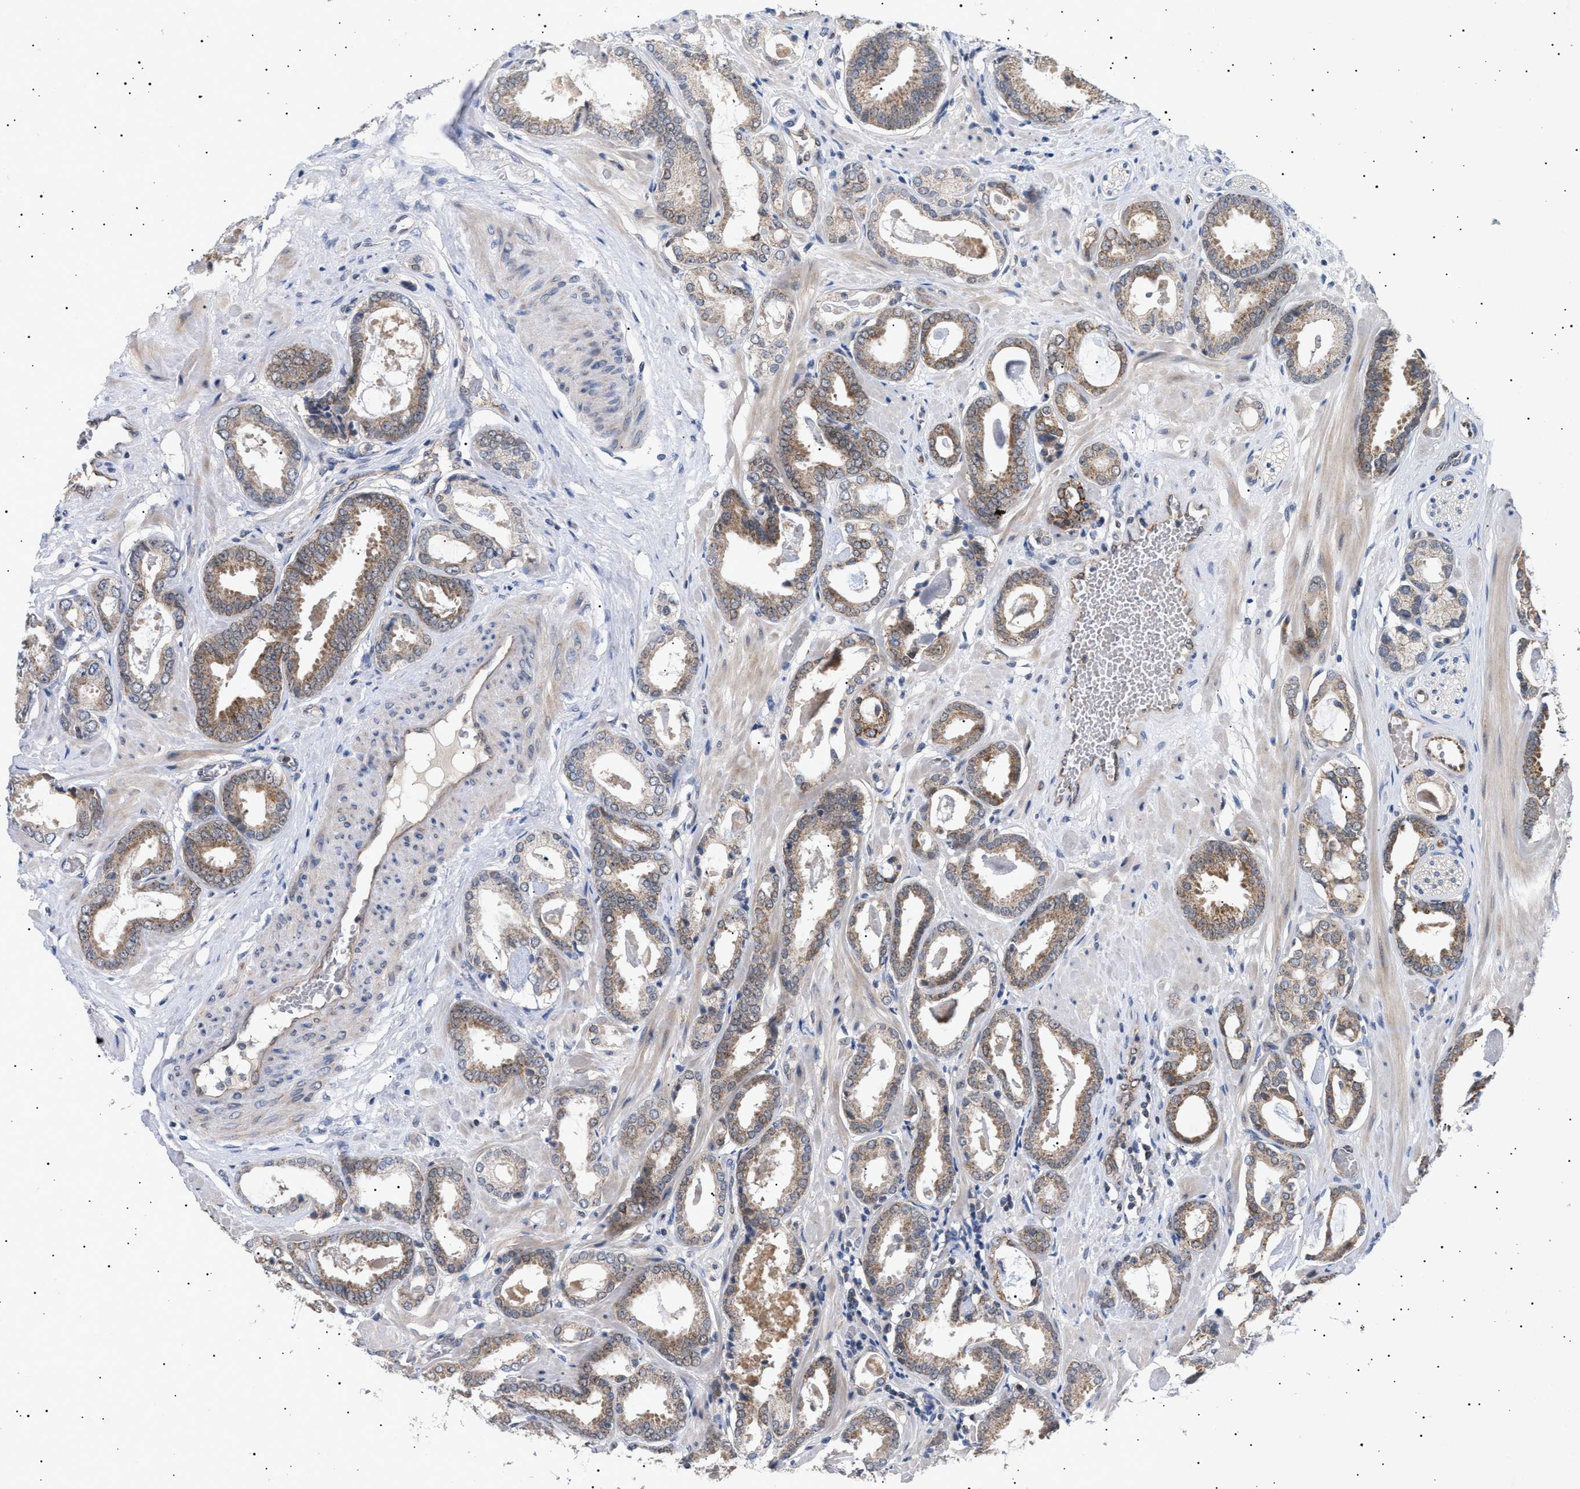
{"staining": {"intensity": "weak", "quantity": "25%-75%", "location": "cytoplasmic/membranous"}, "tissue": "prostate cancer", "cell_type": "Tumor cells", "image_type": "cancer", "snomed": [{"axis": "morphology", "description": "Adenocarcinoma, Low grade"}, {"axis": "topography", "description": "Prostate"}], "caption": "Prostate low-grade adenocarcinoma tissue displays weak cytoplasmic/membranous staining in about 25%-75% of tumor cells Immunohistochemistry (ihc) stains the protein of interest in brown and the nuclei are stained blue.", "gene": "SIRT5", "patient": {"sex": "male", "age": 53}}